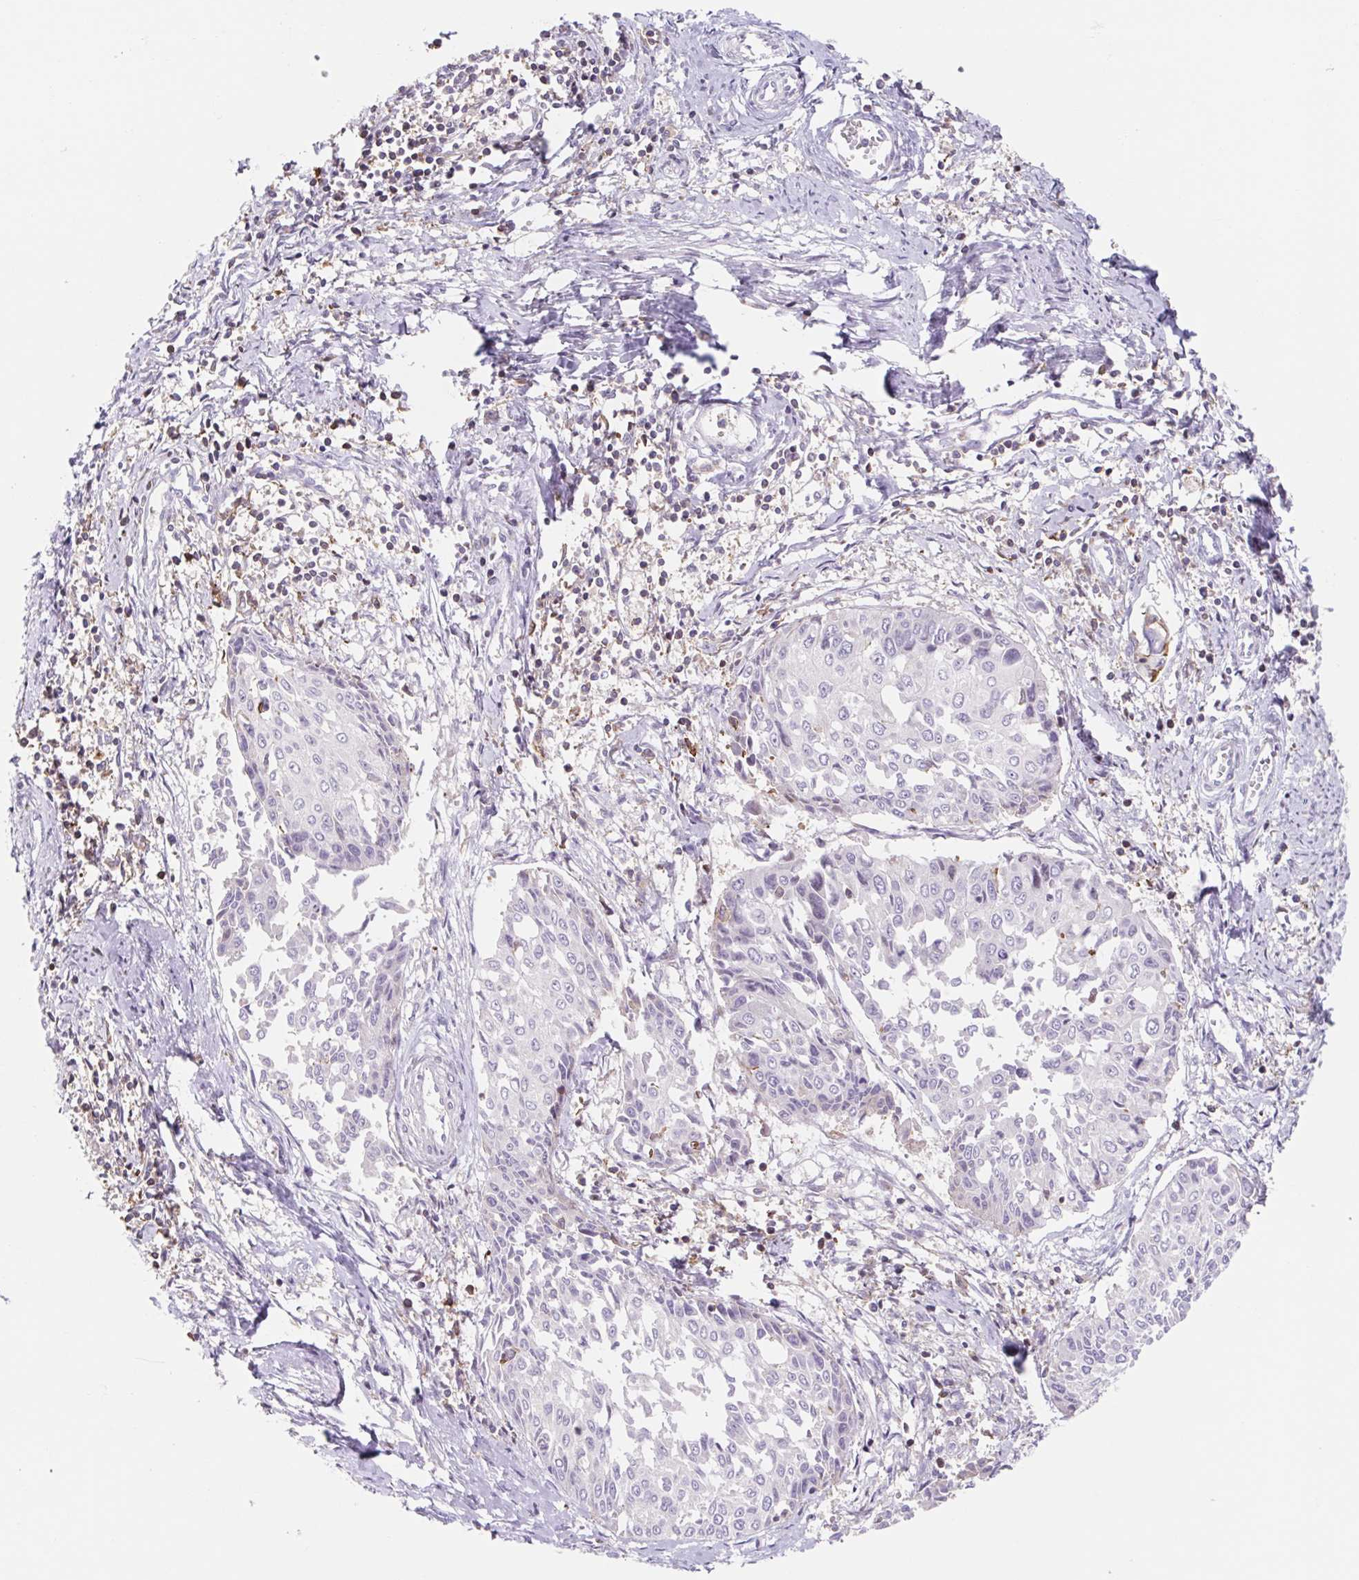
{"staining": {"intensity": "negative", "quantity": "none", "location": "none"}, "tissue": "cervical cancer", "cell_type": "Tumor cells", "image_type": "cancer", "snomed": [{"axis": "morphology", "description": "Squamous cell carcinoma, NOS"}, {"axis": "topography", "description": "Cervix"}], "caption": "Tumor cells are negative for brown protein staining in cervical cancer (squamous cell carcinoma). (Immunohistochemistry (ihc), brightfield microscopy, high magnification).", "gene": "TPRG1", "patient": {"sex": "female", "age": 50}}